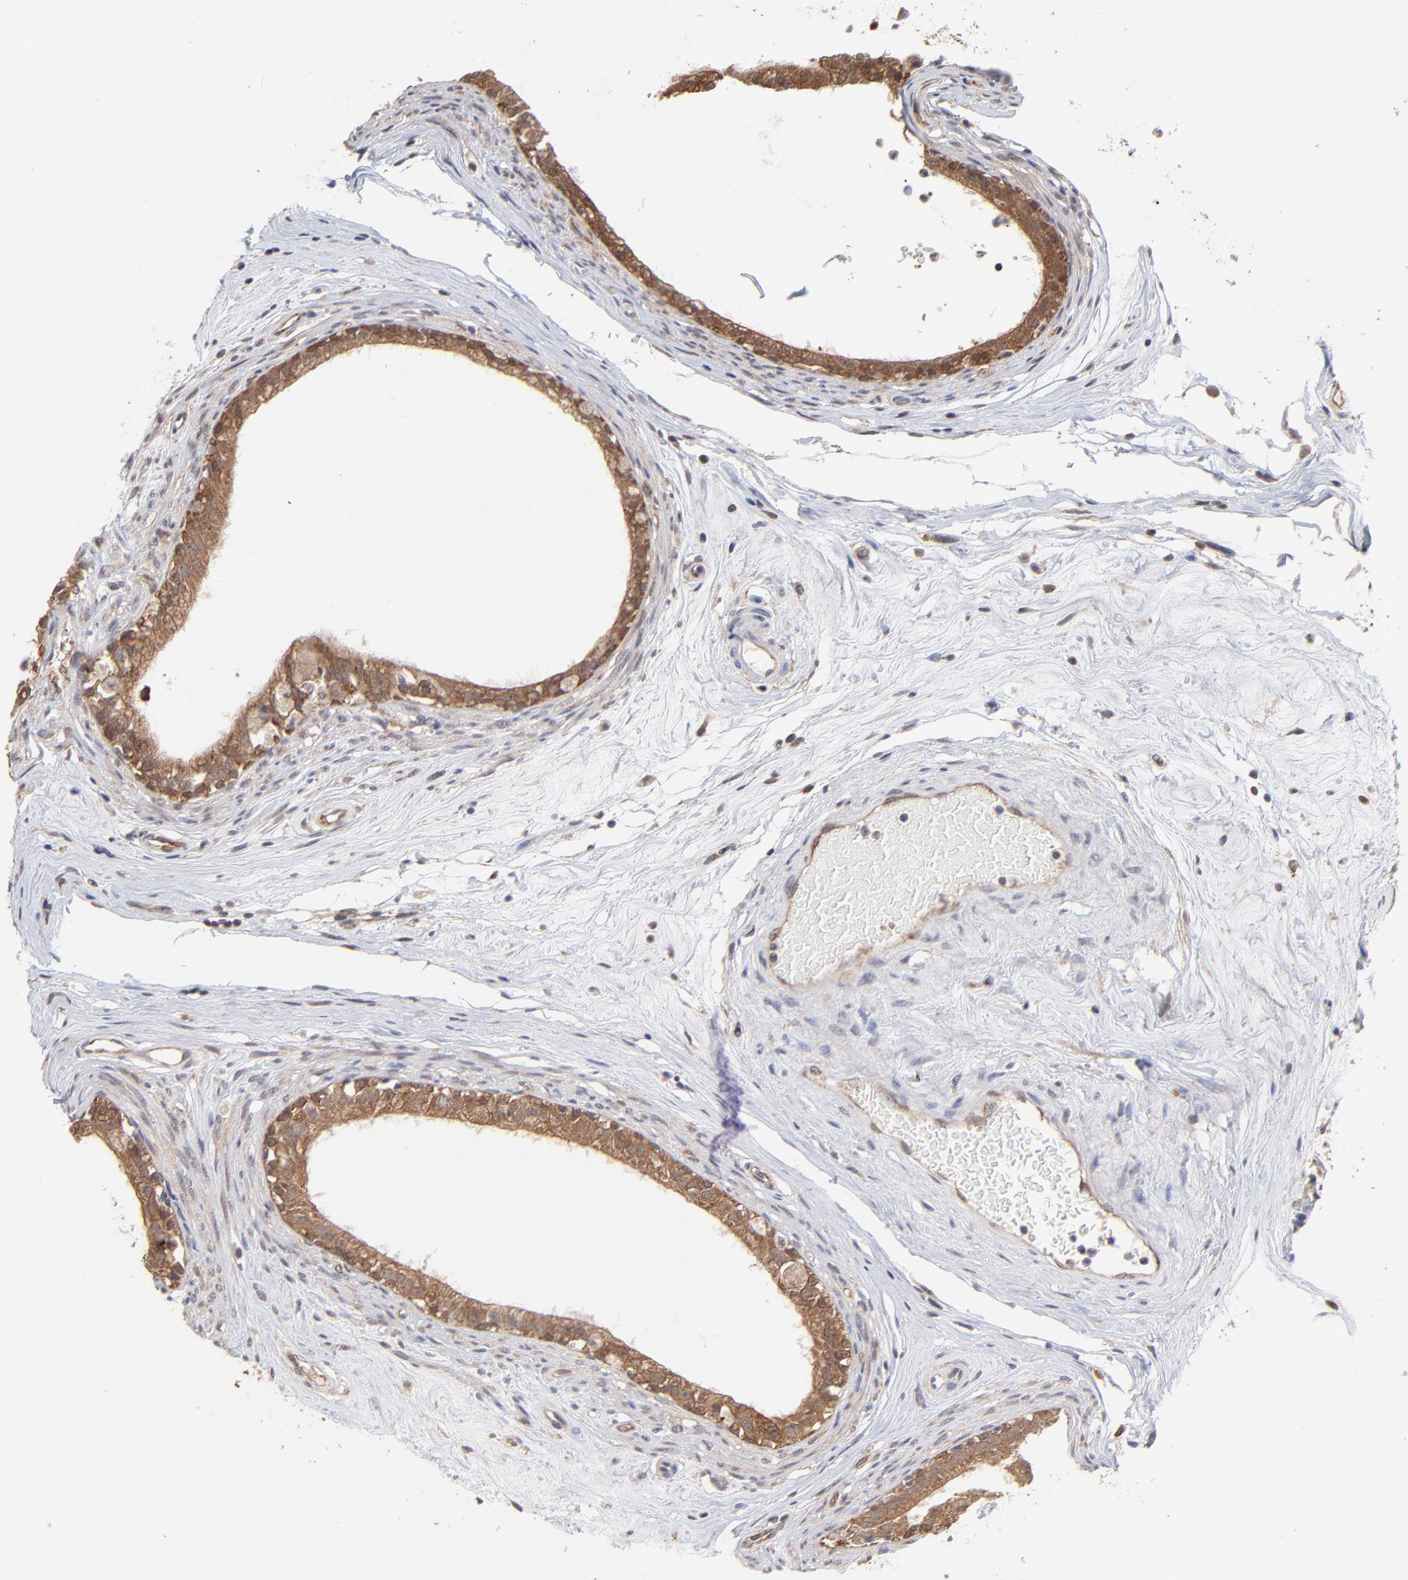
{"staining": {"intensity": "moderate", "quantity": ">75%", "location": "cytoplasmic/membranous"}, "tissue": "epididymis", "cell_type": "Glandular cells", "image_type": "normal", "snomed": [{"axis": "morphology", "description": "Normal tissue, NOS"}, {"axis": "morphology", "description": "Inflammation, NOS"}, {"axis": "topography", "description": "Epididymis"}], "caption": "Protein analysis of normal epididymis shows moderate cytoplasmic/membranous staining in about >75% of glandular cells.", "gene": "GART", "patient": {"sex": "male", "age": 84}}